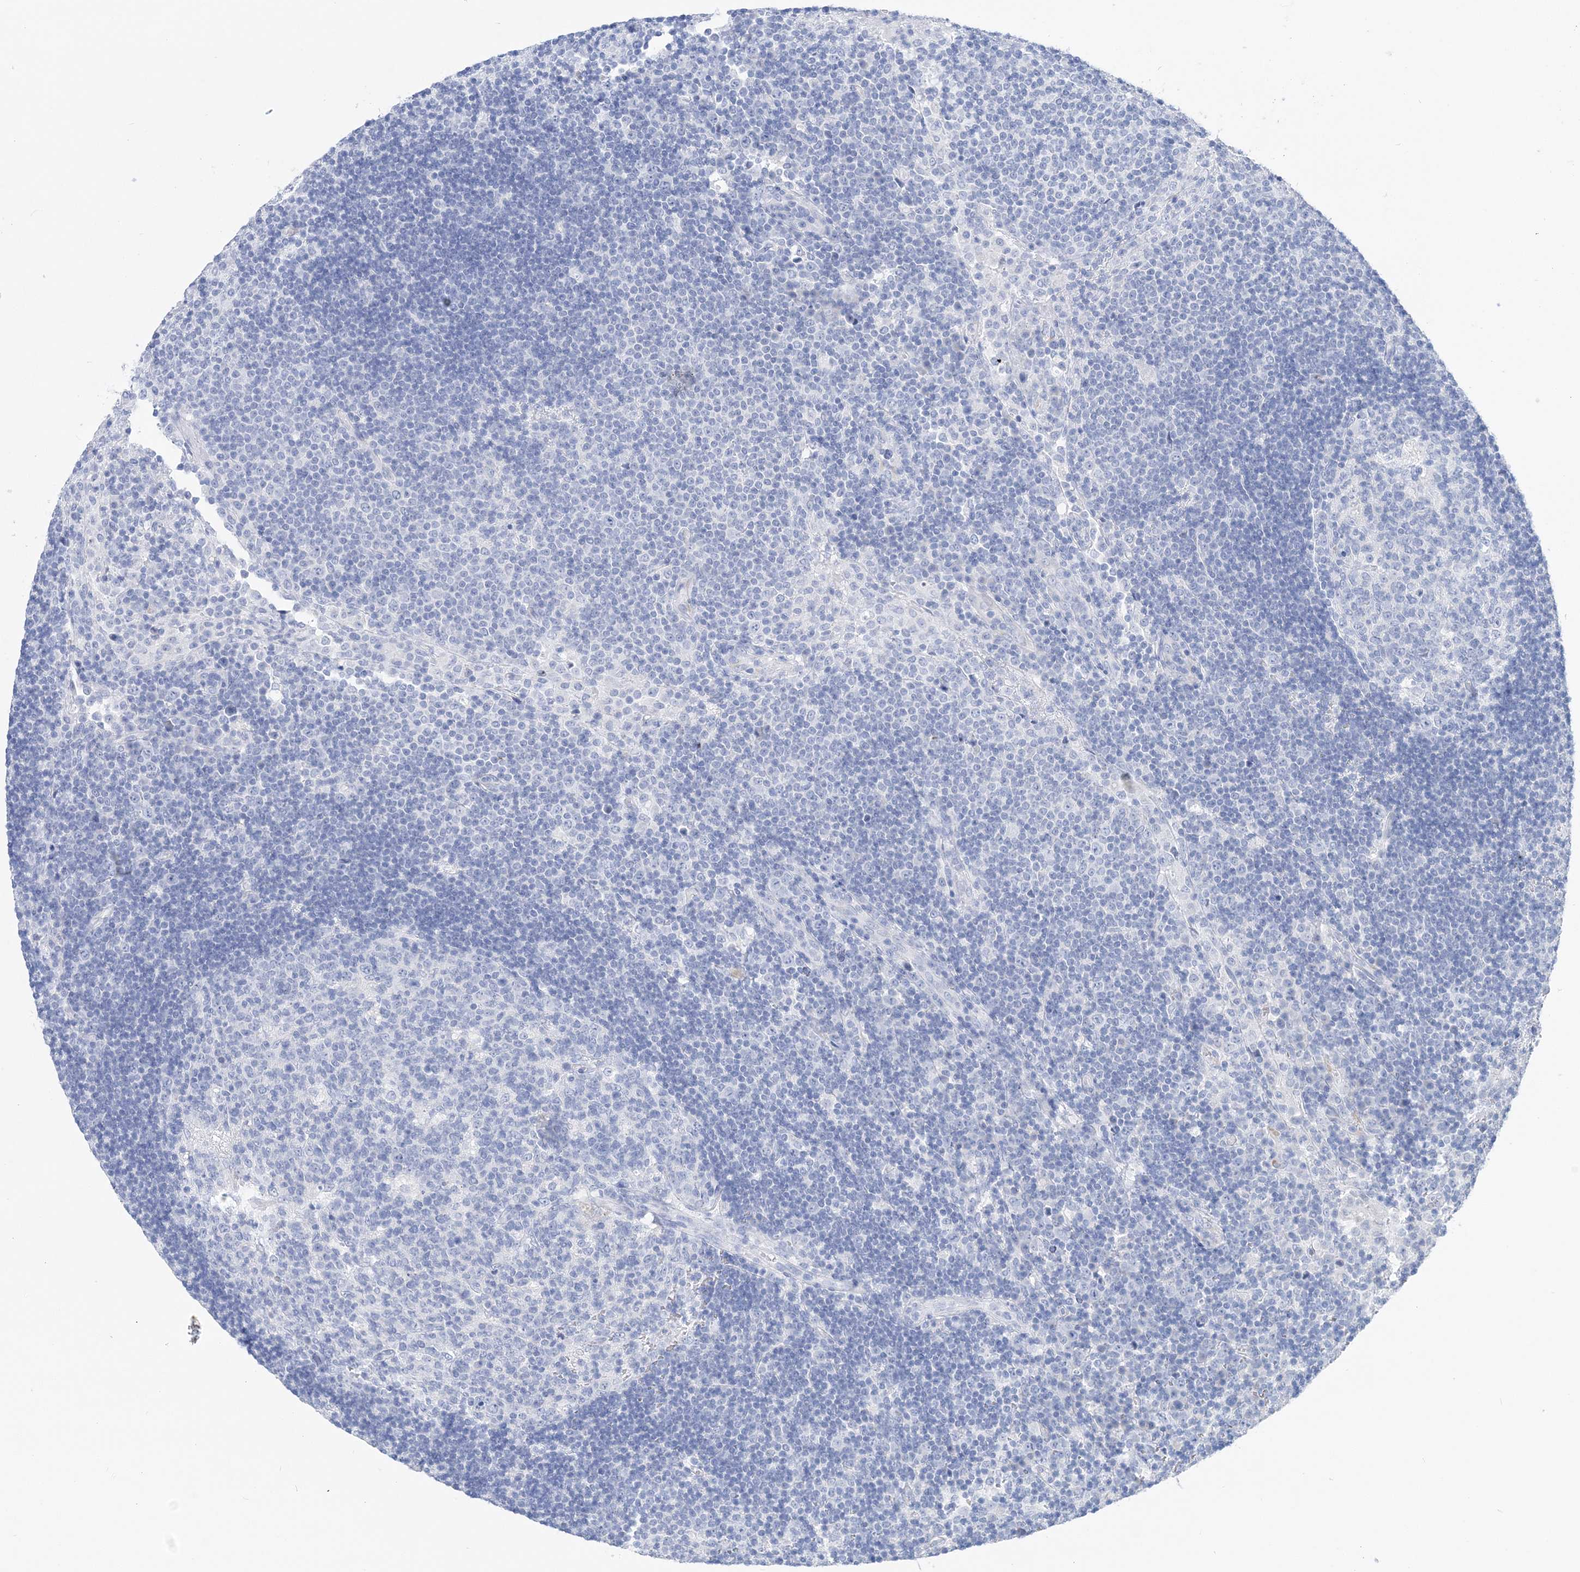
{"staining": {"intensity": "negative", "quantity": "none", "location": "none"}, "tissue": "lymph node", "cell_type": "Germinal center cells", "image_type": "normal", "snomed": [{"axis": "morphology", "description": "Normal tissue, NOS"}, {"axis": "topography", "description": "Lymph node"}], "caption": "This is a histopathology image of IHC staining of unremarkable lymph node, which shows no expression in germinal center cells.", "gene": "TSPYL6", "patient": {"sex": "female", "age": 53}}